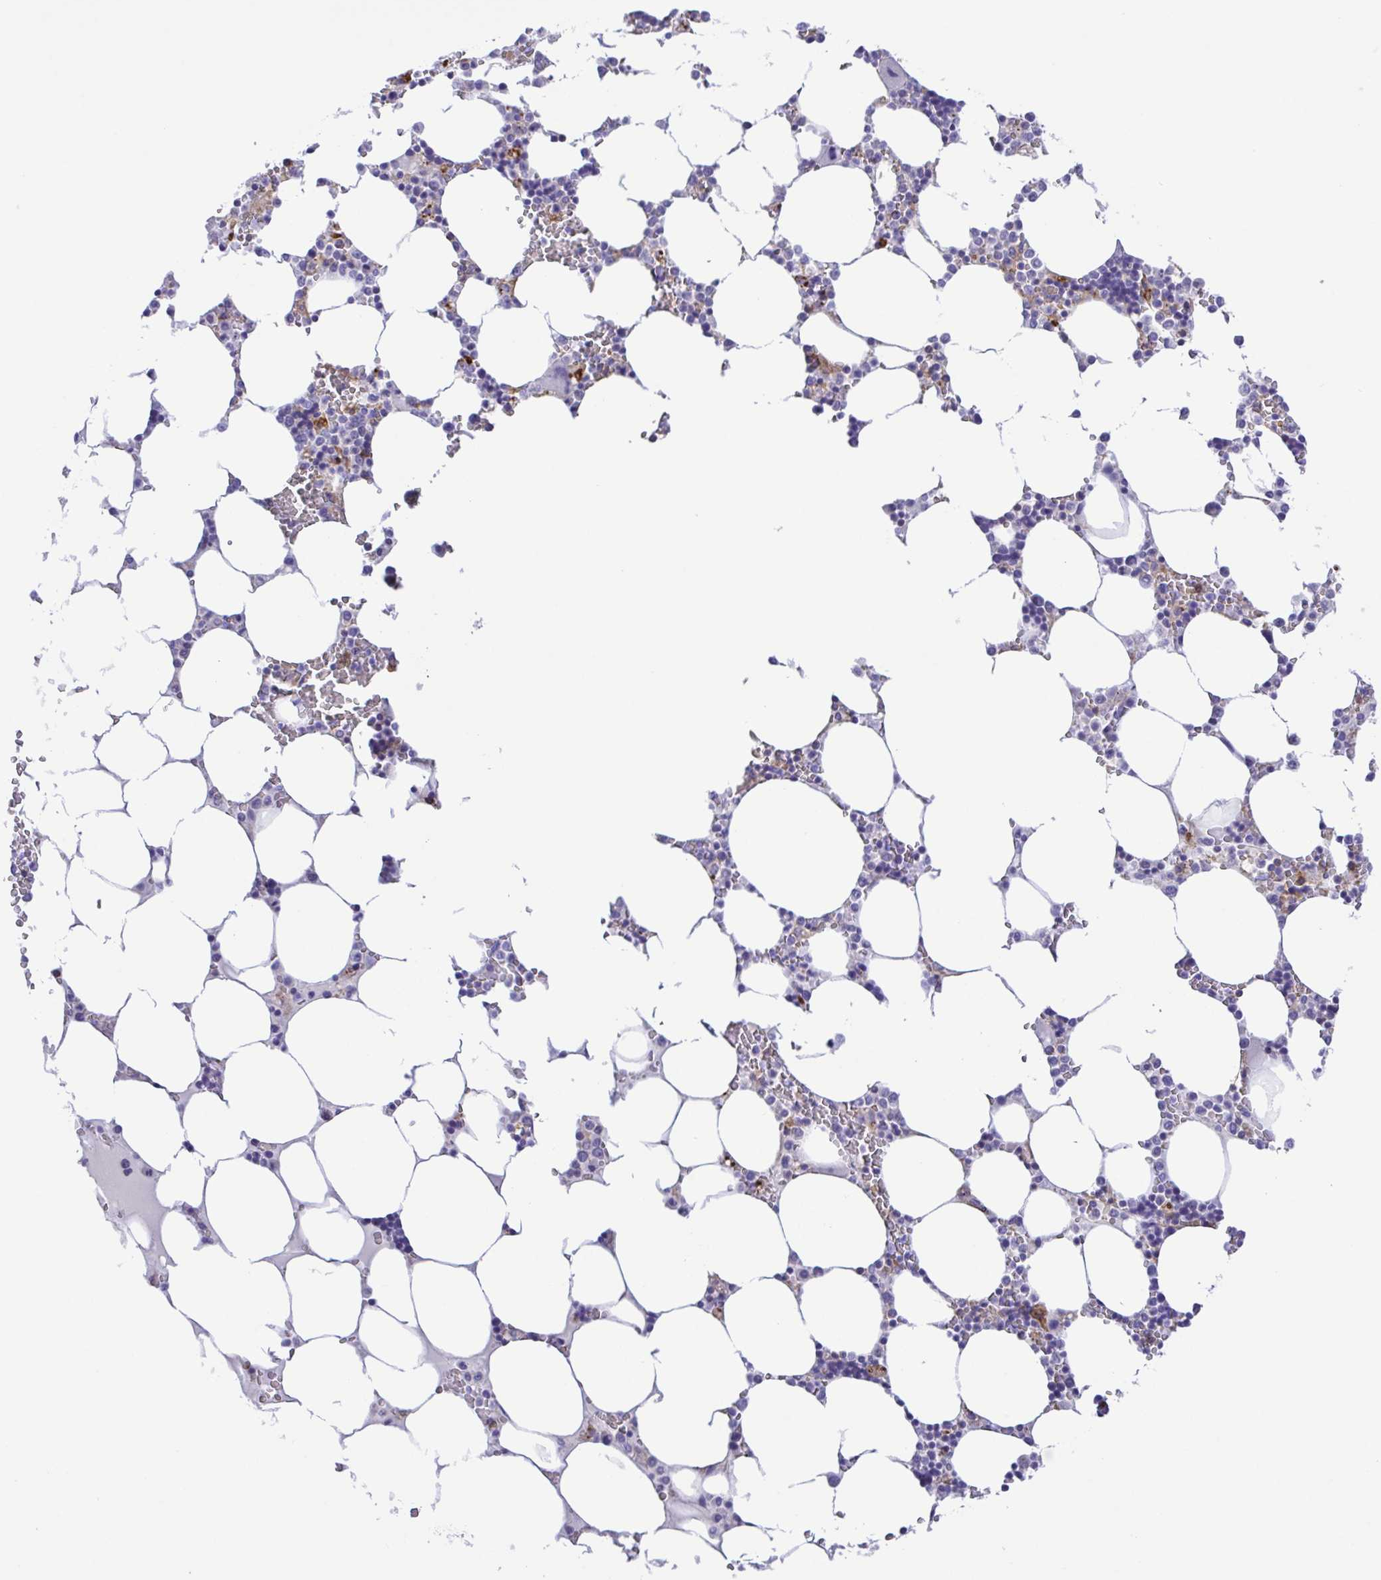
{"staining": {"intensity": "weak", "quantity": "<25%", "location": "cytoplasmic/membranous"}, "tissue": "bone marrow", "cell_type": "Hematopoietic cells", "image_type": "normal", "snomed": [{"axis": "morphology", "description": "Normal tissue, NOS"}, {"axis": "topography", "description": "Bone marrow"}], "caption": "Image shows no significant protein positivity in hematopoietic cells of unremarkable bone marrow.", "gene": "CD72", "patient": {"sex": "male", "age": 64}}